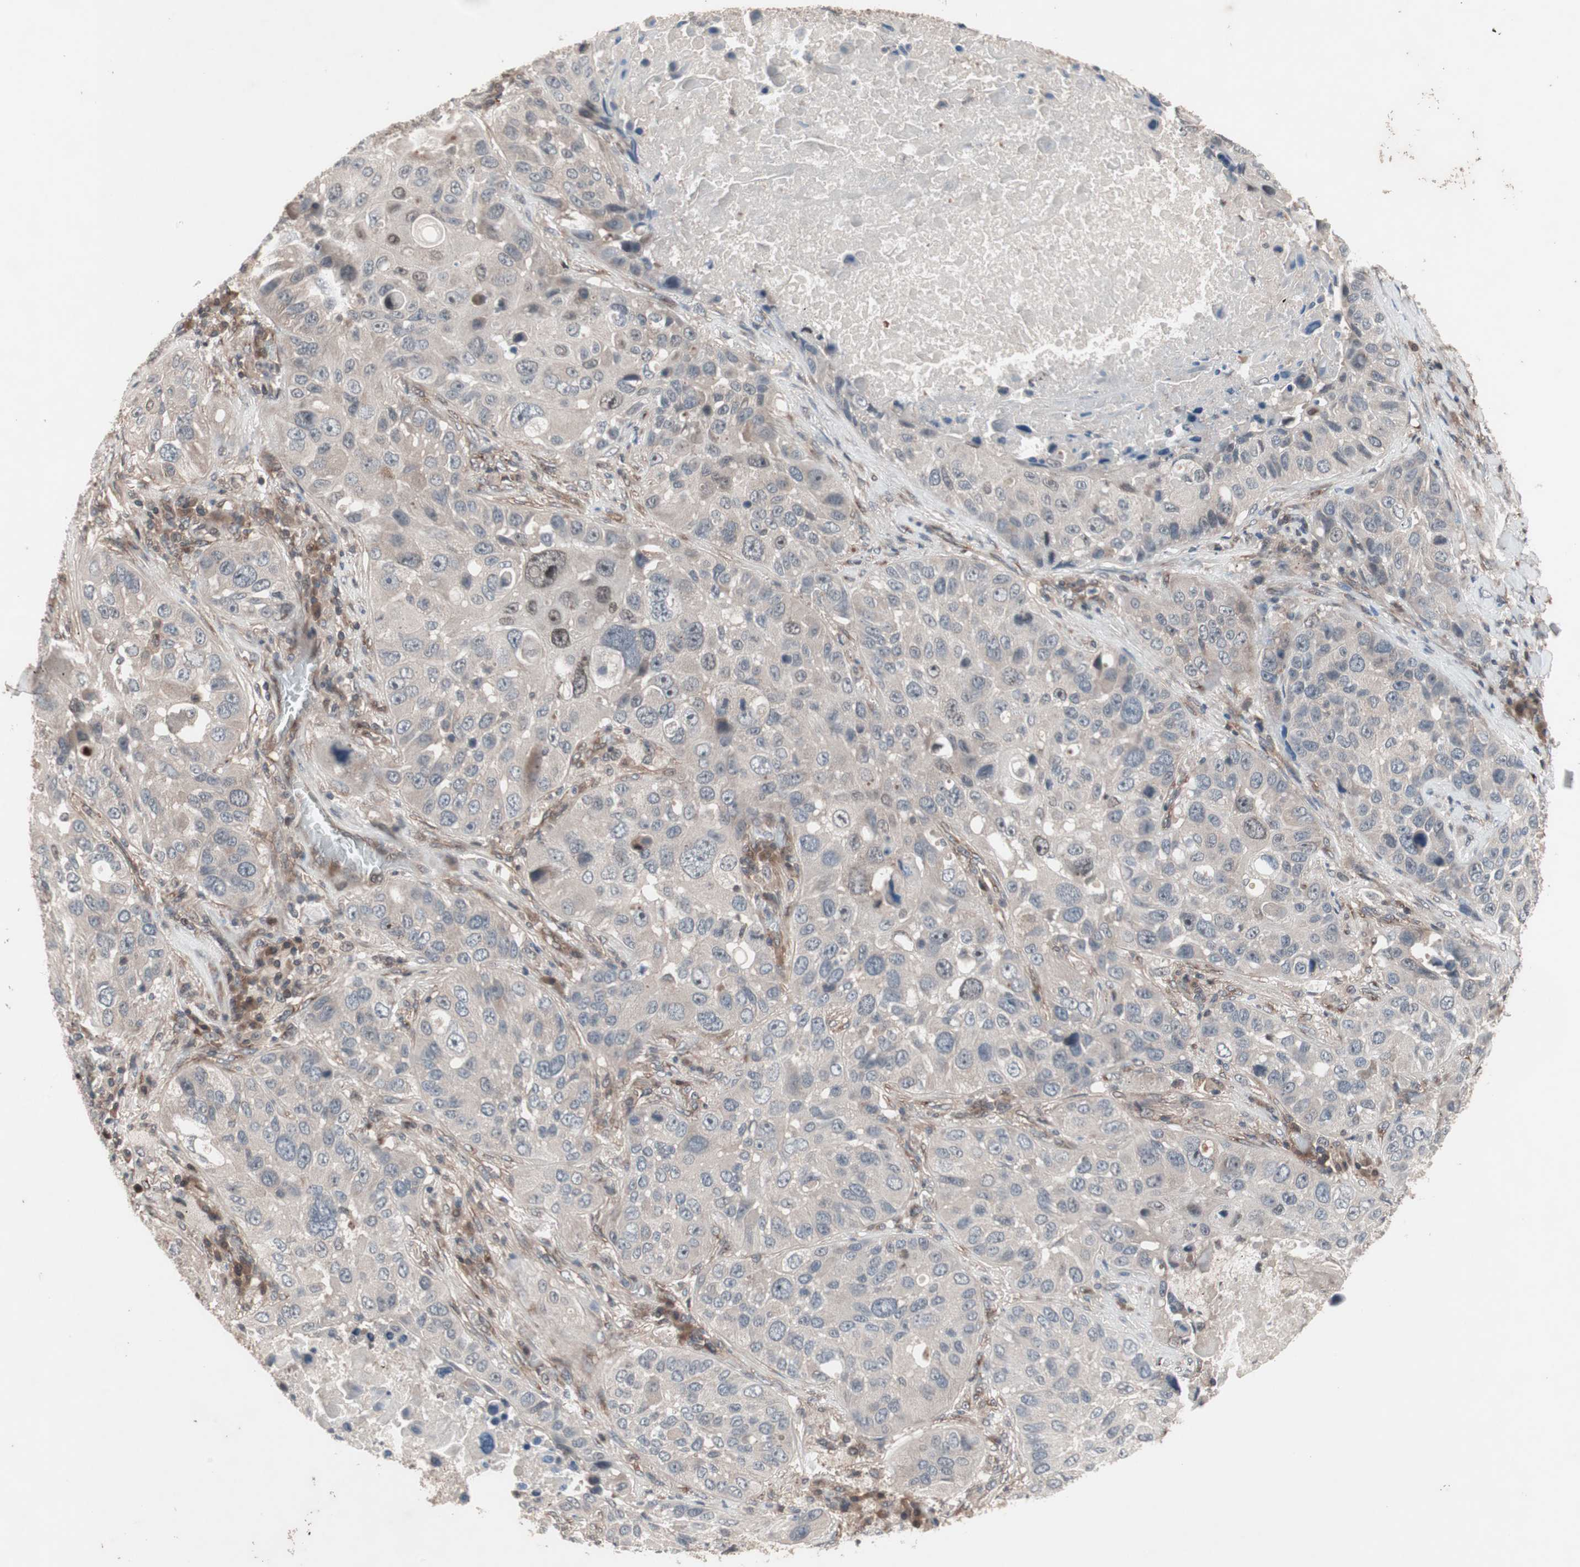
{"staining": {"intensity": "negative", "quantity": "none", "location": "none"}, "tissue": "lung cancer", "cell_type": "Tumor cells", "image_type": "cancer", "snomed": [{"axis": "morphology", "description": "Squamous cell carcinoma, NOS"}, {"axis": "topography", "description": "Lung"}], "caption": "Tumor cells show no significant protein expression in squamous cell carcinoma (lung). (DAB (3,3'-diaminobenzidine) immunohistochemistry visualized using brightfield microscopy, high magnification).", "gene": "IRS1", "patient": {"sex": "male", "age": 57}}